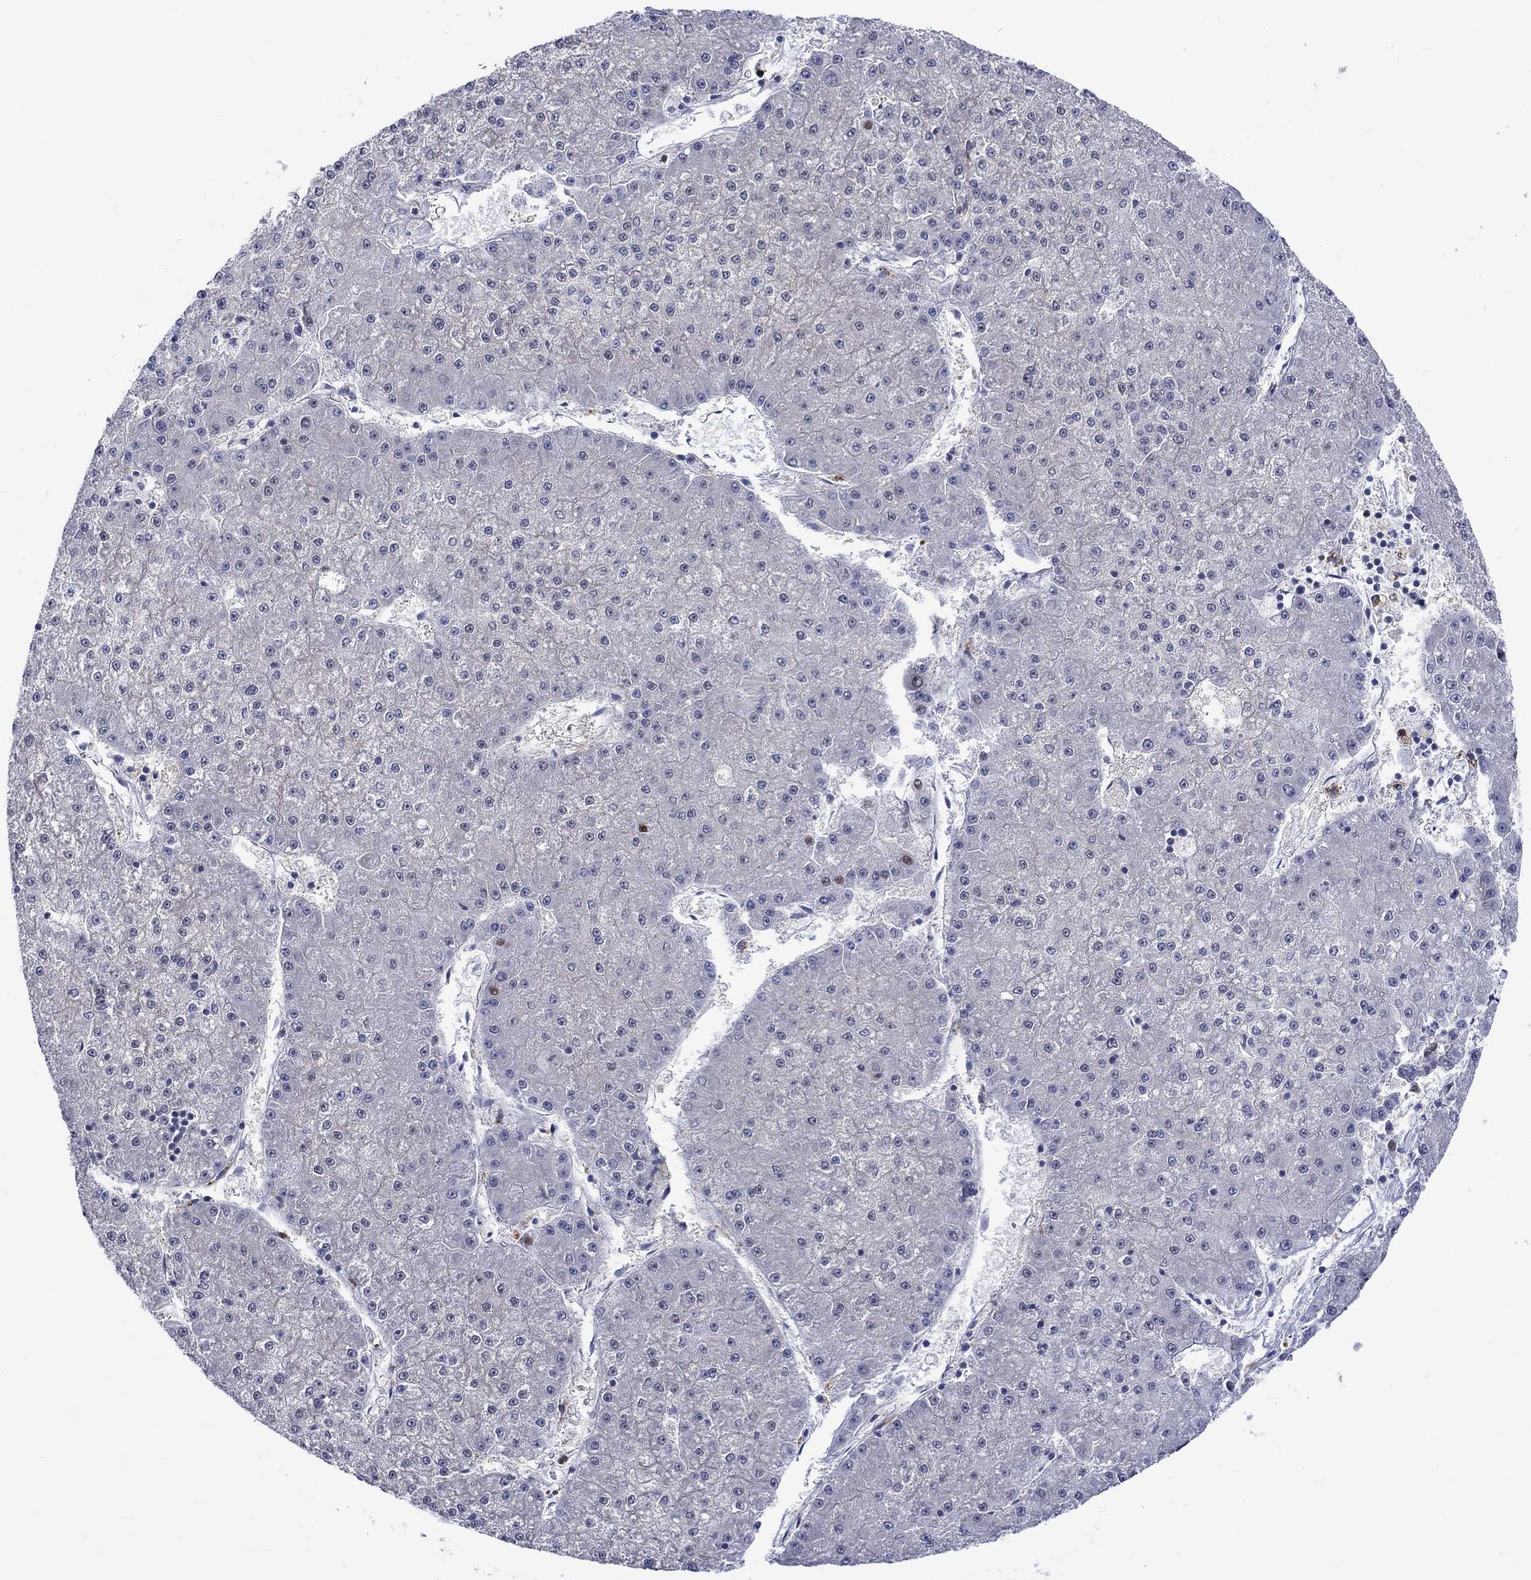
{"staining": {"intensity": "moderate", "quantity": "<25%", "location": "nuclear"}, "tissue": "liver cancer", "cell_type": "Tumor cells", "image_type": "cancer", "snomed": [{"axis": "morphology", "description": "Carcinoma, Hepatocellular, NOS"}, {"axis": "topography", "description": "Liver"}], "caption": "This micrograph demonstrates immunohistochemistry (IHC) staining of human hepatocellular carcinoma (liver), with low moderate nuclear expression in approximately <25% of tumor cells.", "gene": "E2F8", "patient": {"sex": "male", "age": 73}}